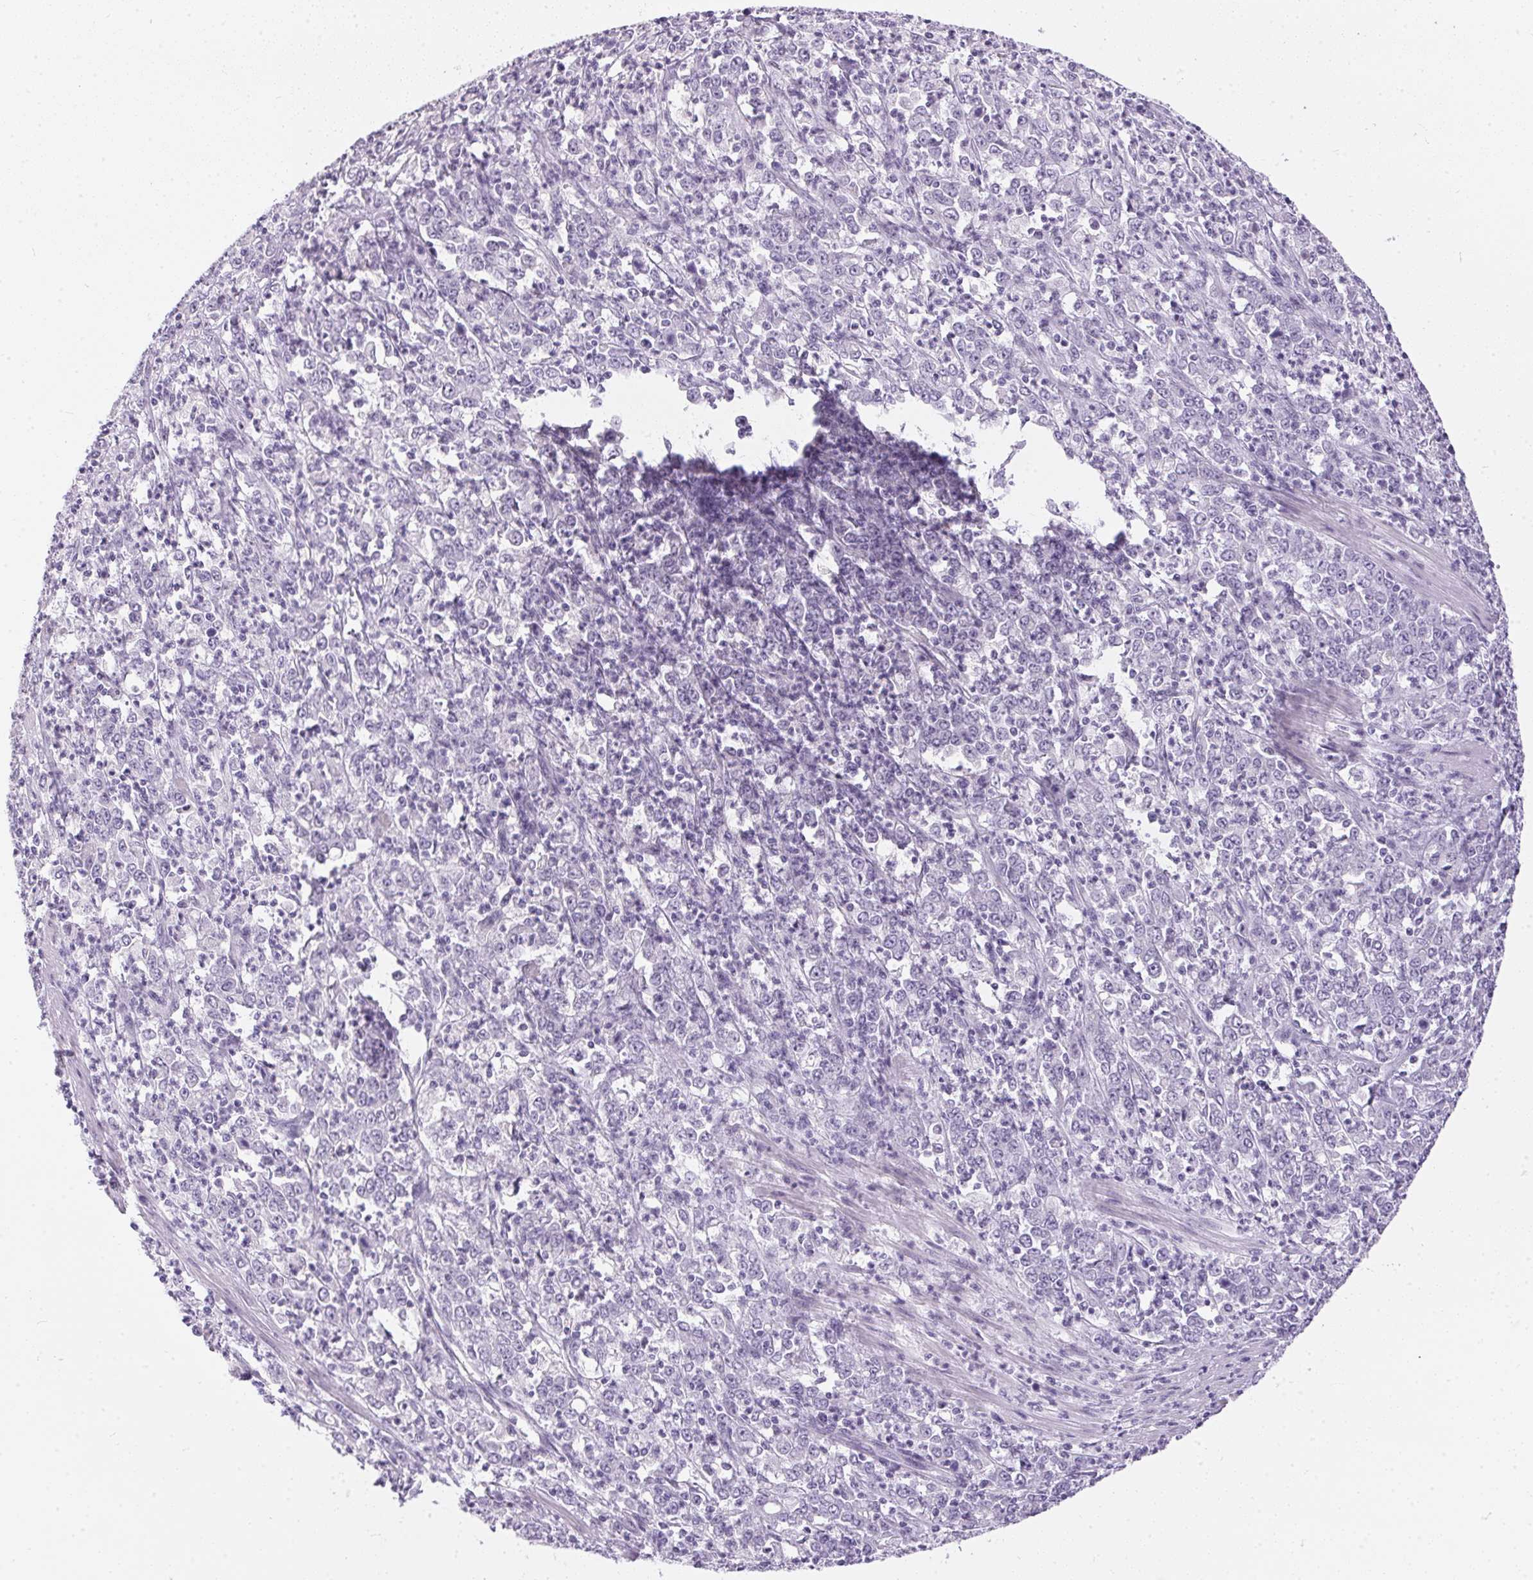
{"staining": {"intensity": "negative", "quantity": "none", "location": "none"}, "tissue": "stomach cancer", "cell_type": "Tumor cells", "image_type": "cancer", "snomed": [{"axis": "morphology", "description": "Adenocarcinoma, NOS"}, {"axis": "topography", "description": "Stomach, lower"}], "caption": "Immunohistochemistry micrograph of neoplastic tissue: adenocarcinoma (stomach) stained with DAB (3,3'-diaminobenzidine) shows no significant protein expression in tumor cells.", "gene": "GBP6", "patient": {"sex": "female", "age": 71}}